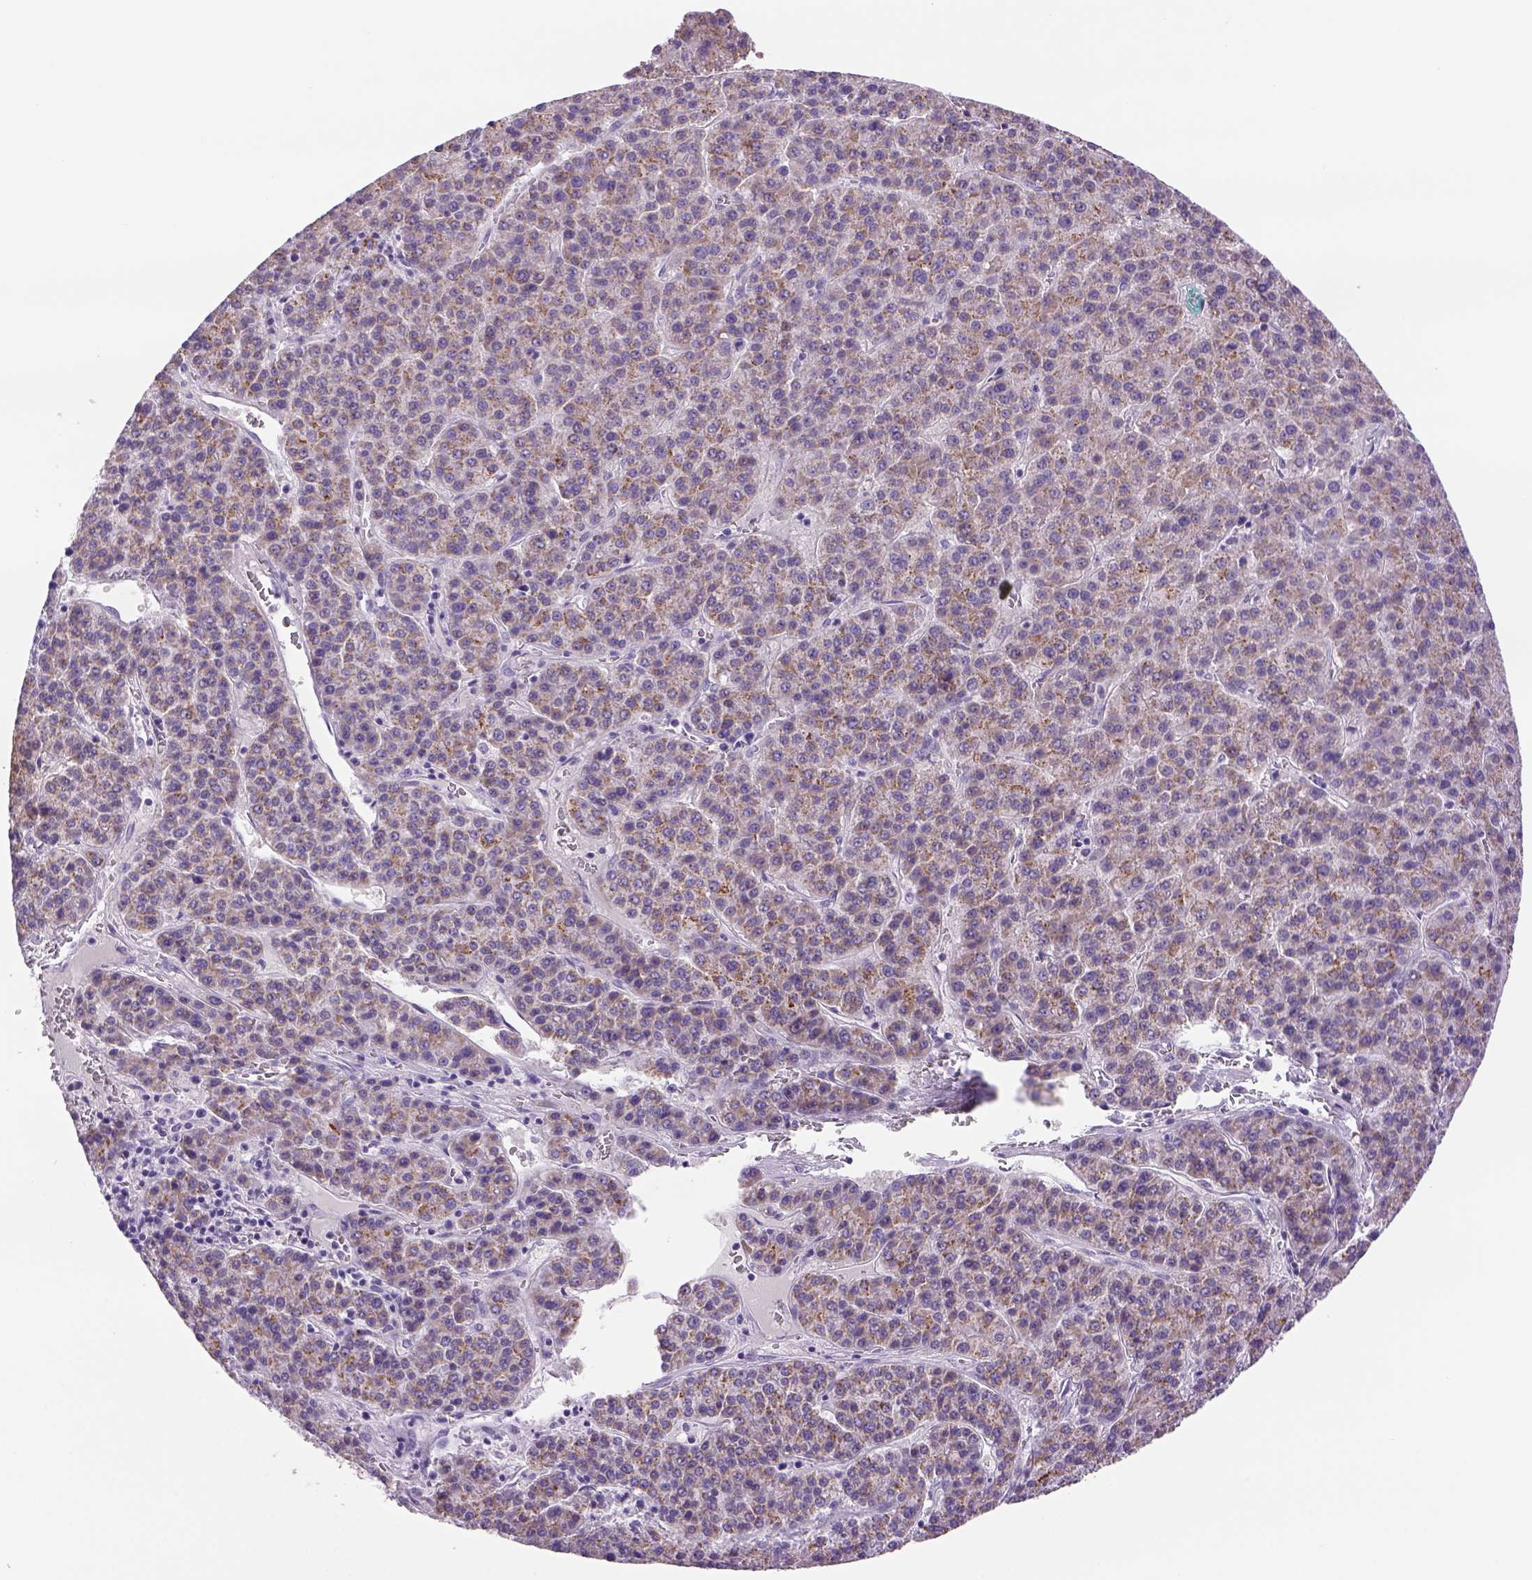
{"staining": {"intensity": "moderate", "quantity": "25%-75%", "location": "cytoplasmic/membranous"}, "tissue": "liver cancer", "cell_type": "Tumor cells", "image_type": "cancer", "snomed": [{"axis": "morphology", "description": "Carcinoma, Hepatocellular, NOS"}, {"axis": "topography", "description": "Liver"}], "caption": "Brown immunohistochemical staining in human hepatocellular carcinoma (liver) reveals moderate cytoplasmic/membranous positivity in approximately 25%-75% of tumor cells.", "gene": "DBH", "patient": {"sex": "female", "age": 58}}